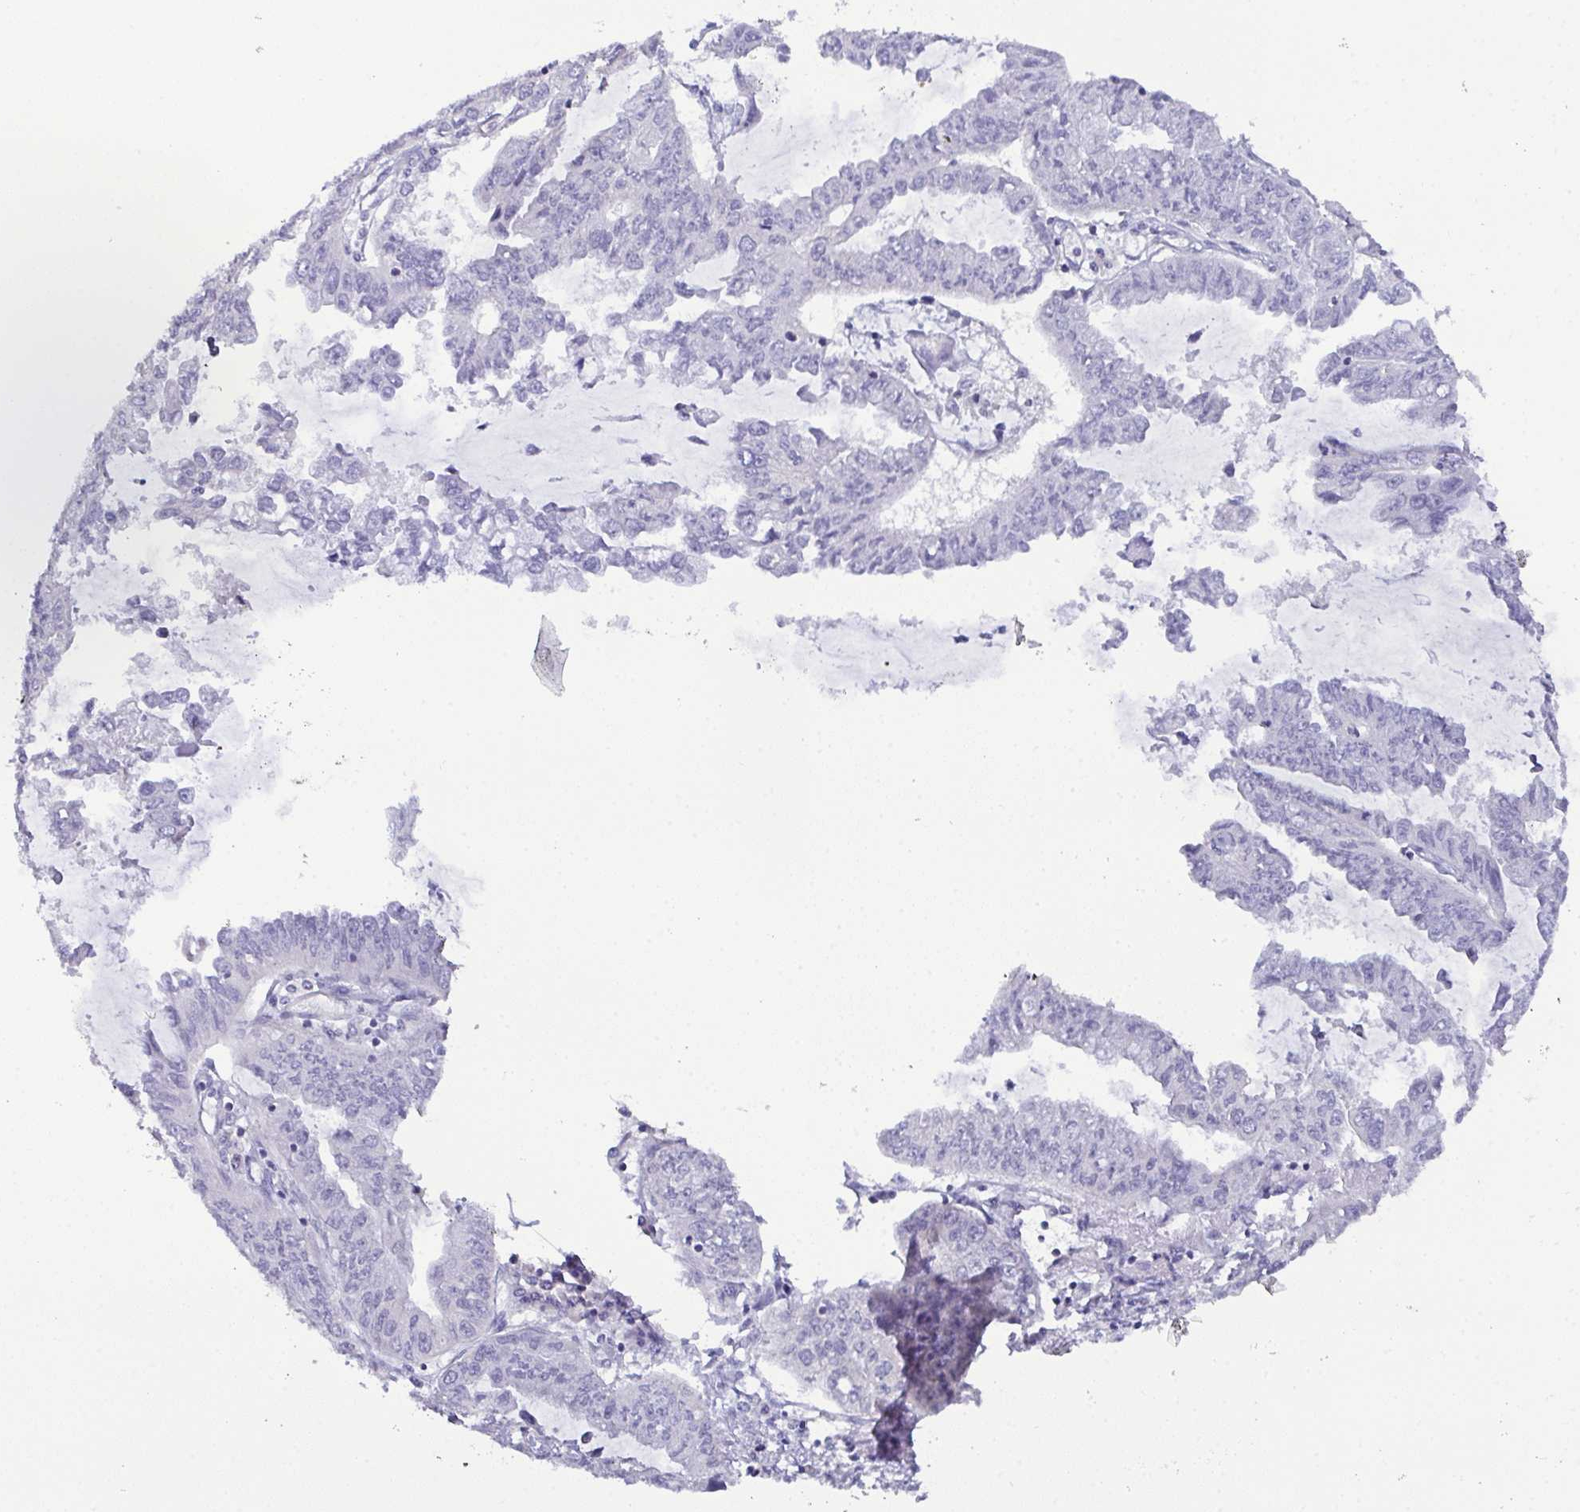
{"staining": {"intensity": "negative", "quantity": "none", "location": "none"}, "tissue": "liver cancer", "cell_type": "Tumor cells", "image_type": "cancer", "snomed": [{"axis": "morphology", "description": "Cholangiocarcinoma"}, {"axis": "topography", "description": "Liver"}], "caption": "This micrograph is of liver cholangiocarcinoma stained with immunohistochemistry to label a protein in brown with the nuclei are counter-stained blue. There is no expression in tumor cells.", "gene": "CFAP97D1", "patient": {"sex": "male", "age": 58}}